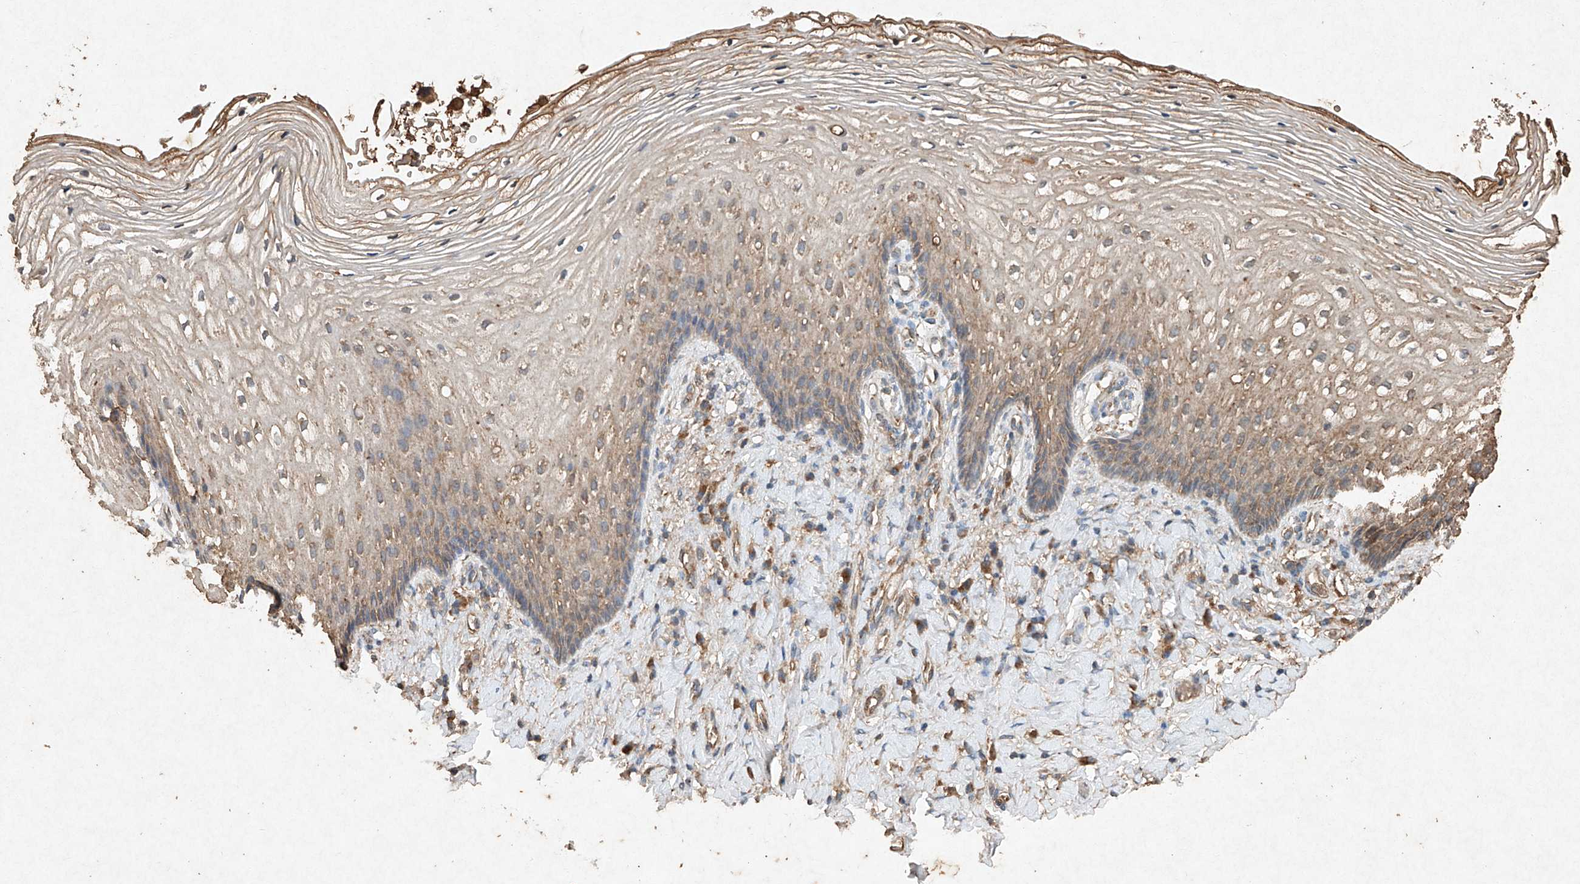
{"staining": {"intensity": "weak", "quantity": "25%-75%", "location": "cytoplasmic/membranous"}, "tissue": "vagina", "cell_type": "Squamous epithelial cells", "image_type": "normal", "snomed": [{"axis": "morphology", "description": "Normal tissue, NOS"}, {"axis": "topography", "description": "Vagina"}], "caption": "This image shows unremarkable vagina stained with IHC to label a protein in brown. The cytoplasmic/membranous of squamous epithelial cells show weak positivity for the protein. Nuclei are counter-stained blue.", "gene": "STK3", "patient": {"sex": "female", "age": 60}}